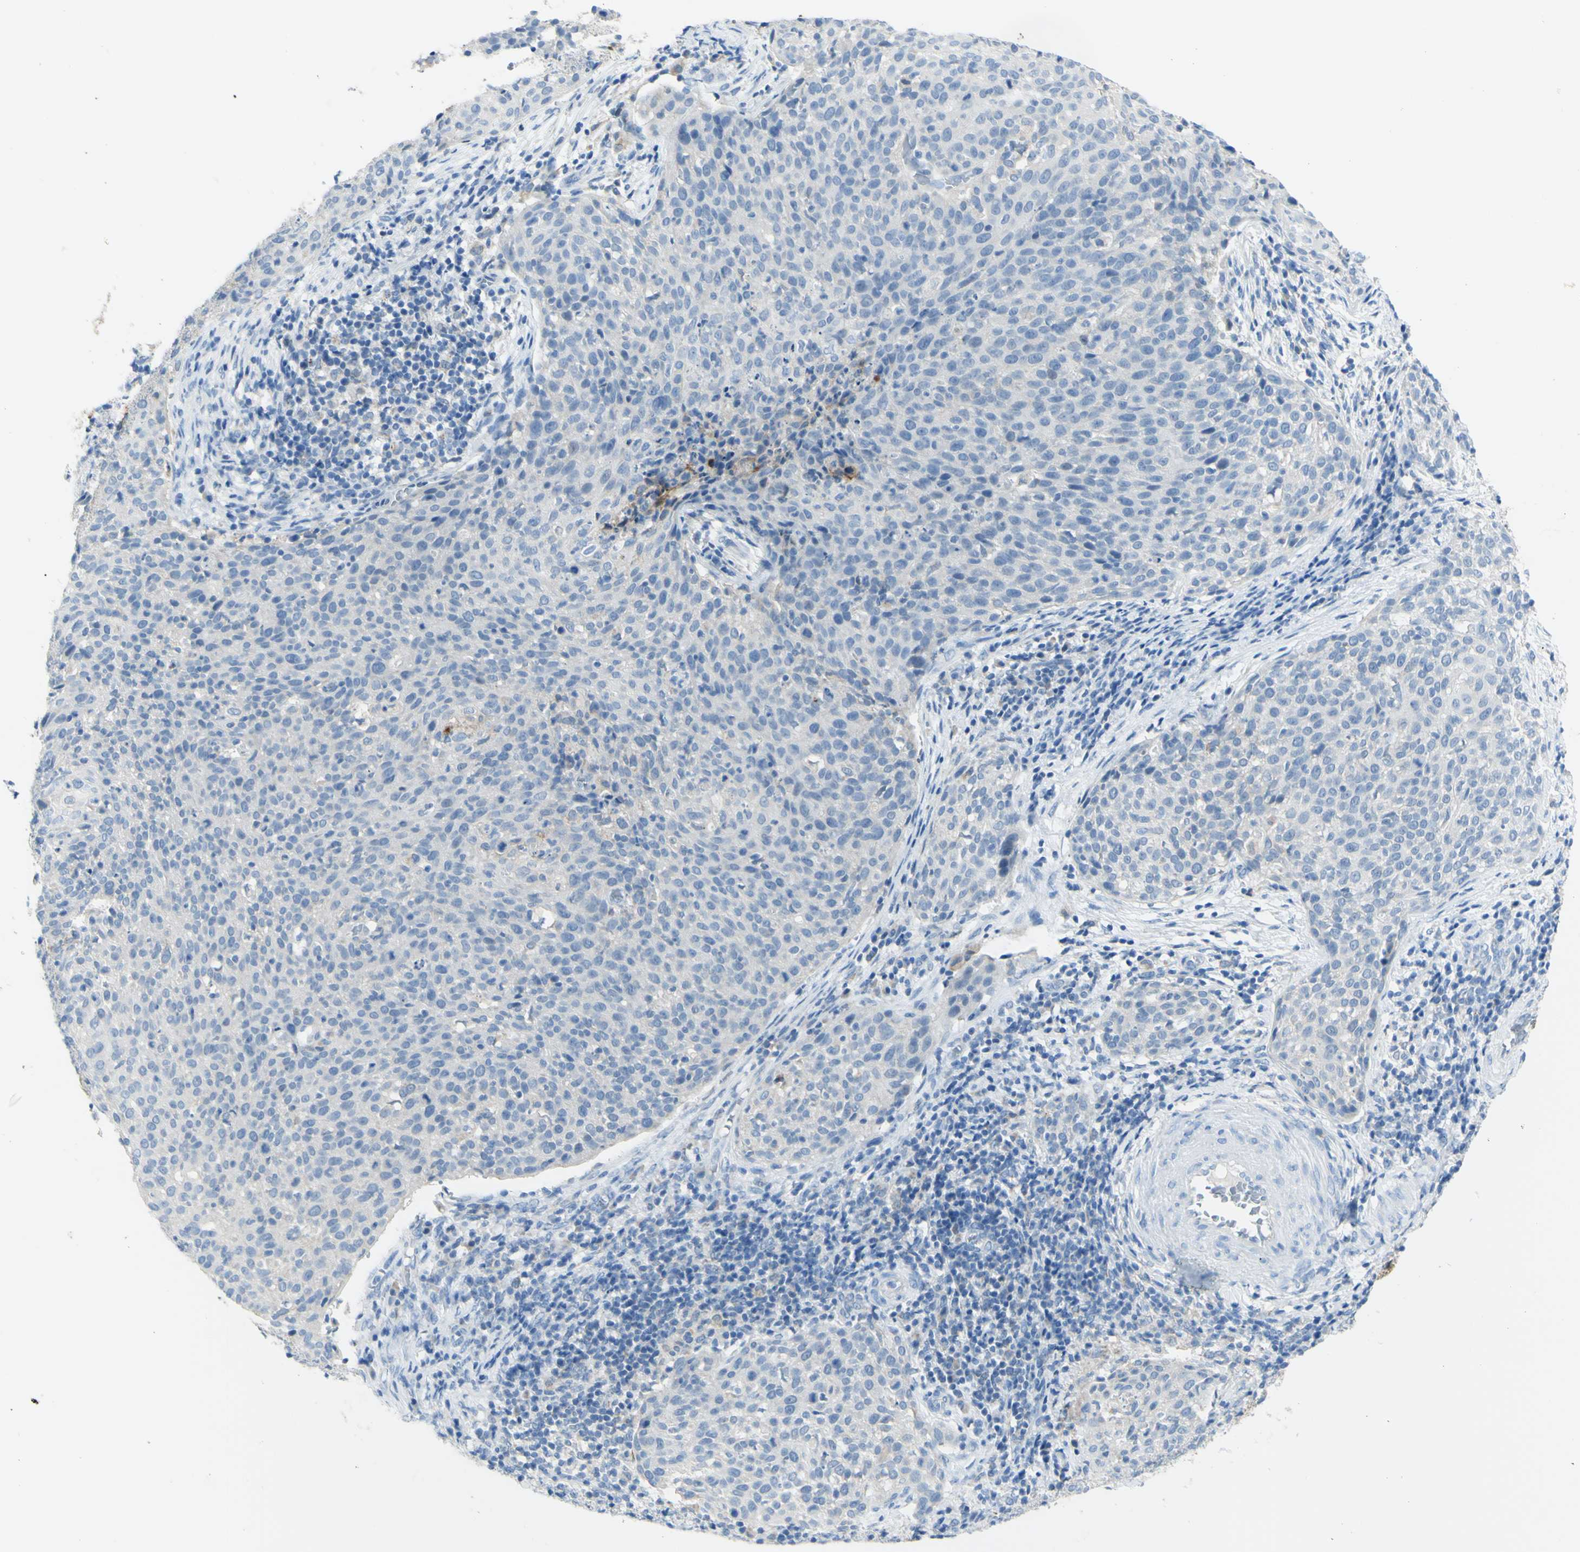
{"staining": {"intensity": "negative", "quantity": "none", "location": "none"}, "tissue": "cervical cancer", "cell_type": "Tumor cells", "image_type": "cancer", "snomed": [{"axis": "morphology", "description": "Squamous cell carcinoma, NOS"}, {"axis": "topography", "description": "Cervix"}], "caption": "Photomicrograph shows no protein positivity in tumor cells of cervical squamous cell carcinoma tissue.", "gene": "TSPAN1", "patient": {"sex": "female", "age": 38}}